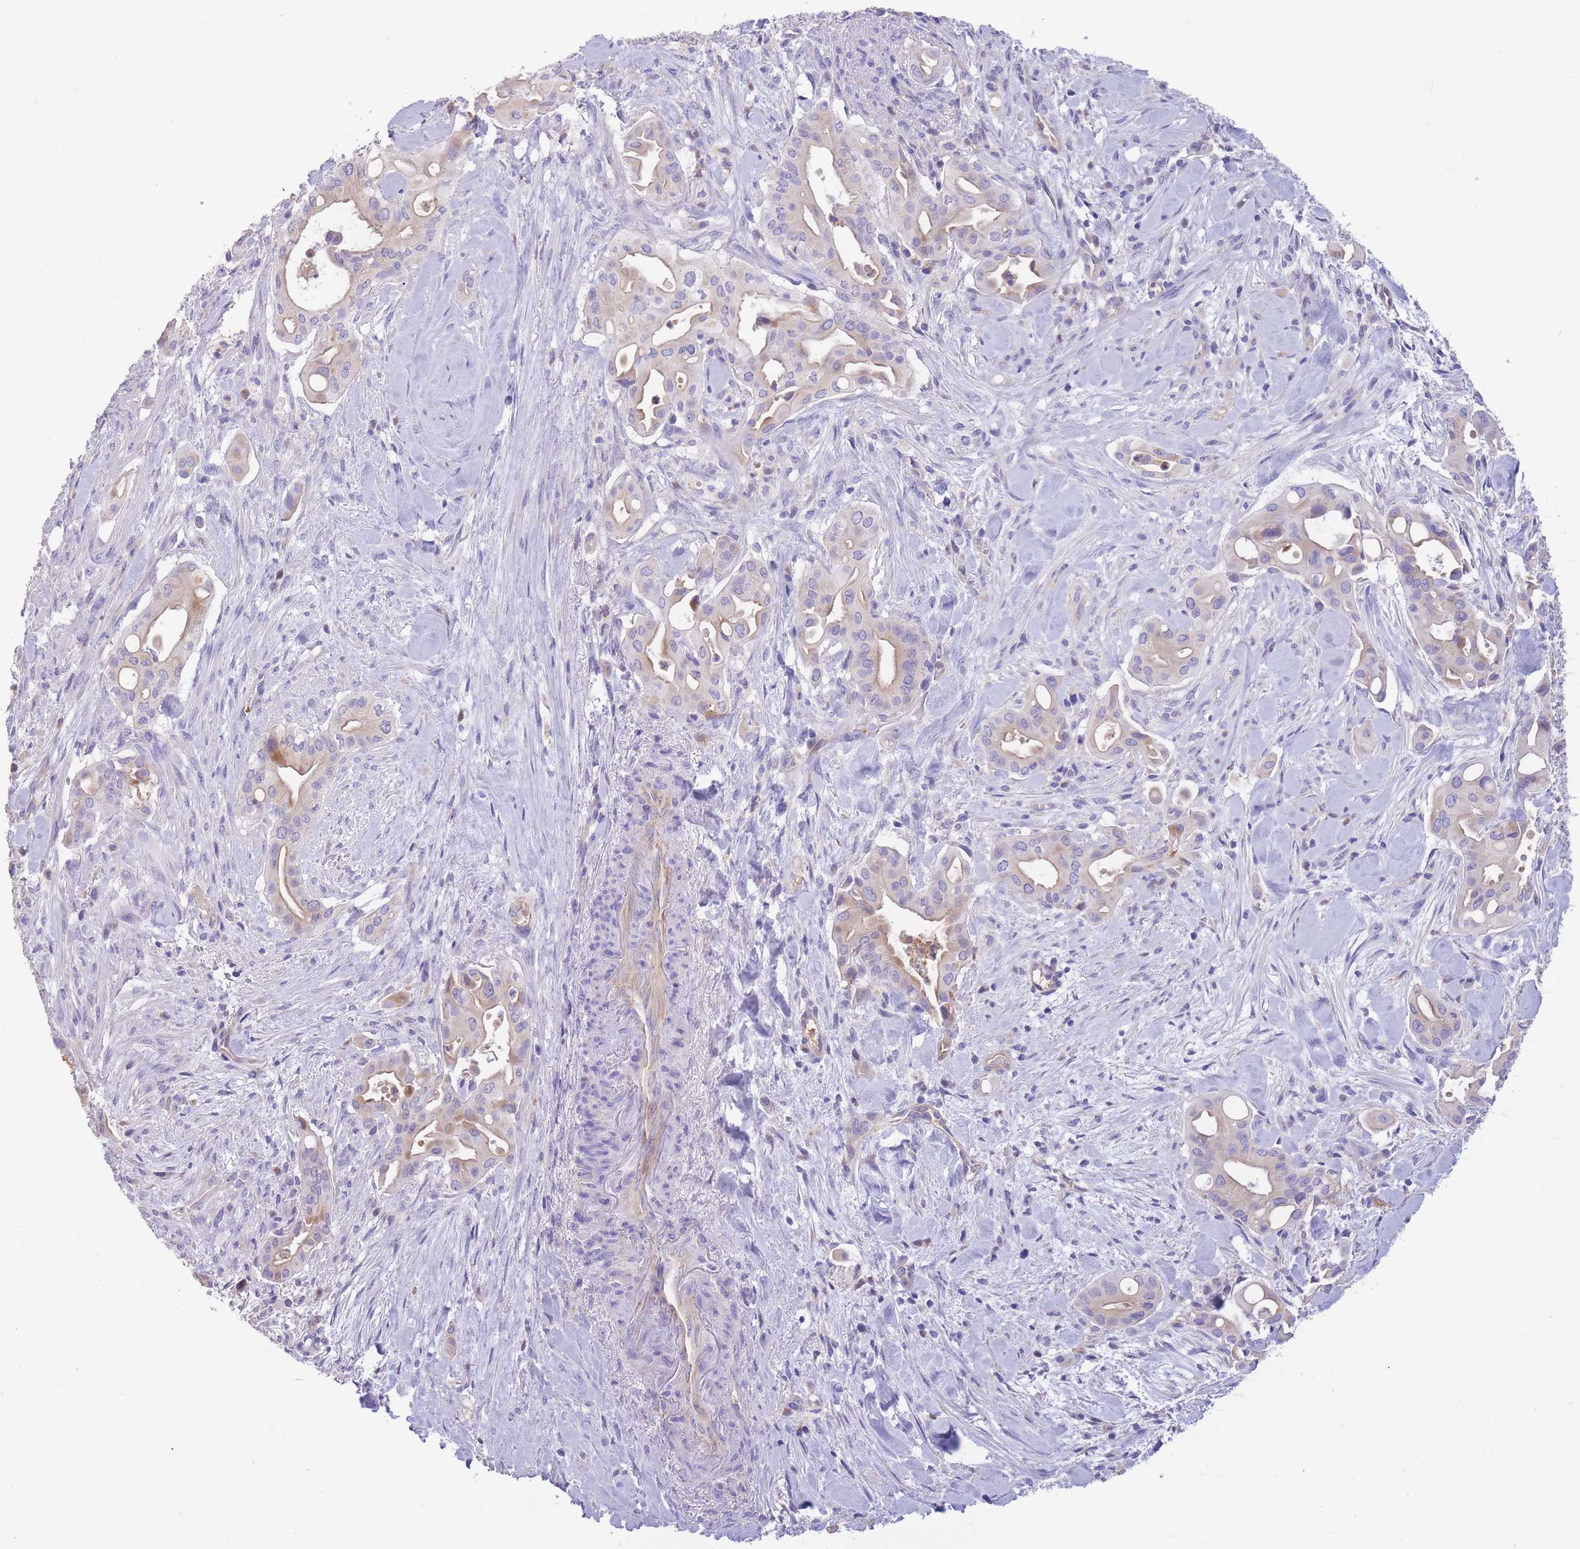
{"staining": {"intensity": "weak", "quantity": "<25%", "location": "cytoplasmic/membranous"}, "tissue": "liver cancer", "cell_type": "Tumor cells", "image_type": "cancer", "snomed": [{"axis": "morphology", "description": "Cholangiocarcinoma"}, {"axis": "topography", "description": "Liver"}], "caption": "This is an immunohistochemistry image of liver cancer (cholangiocarcinoma). There is no staining in tumor cells.", "gene": "SULT1A1", "patient": {"sex": "female", "age": 68}}